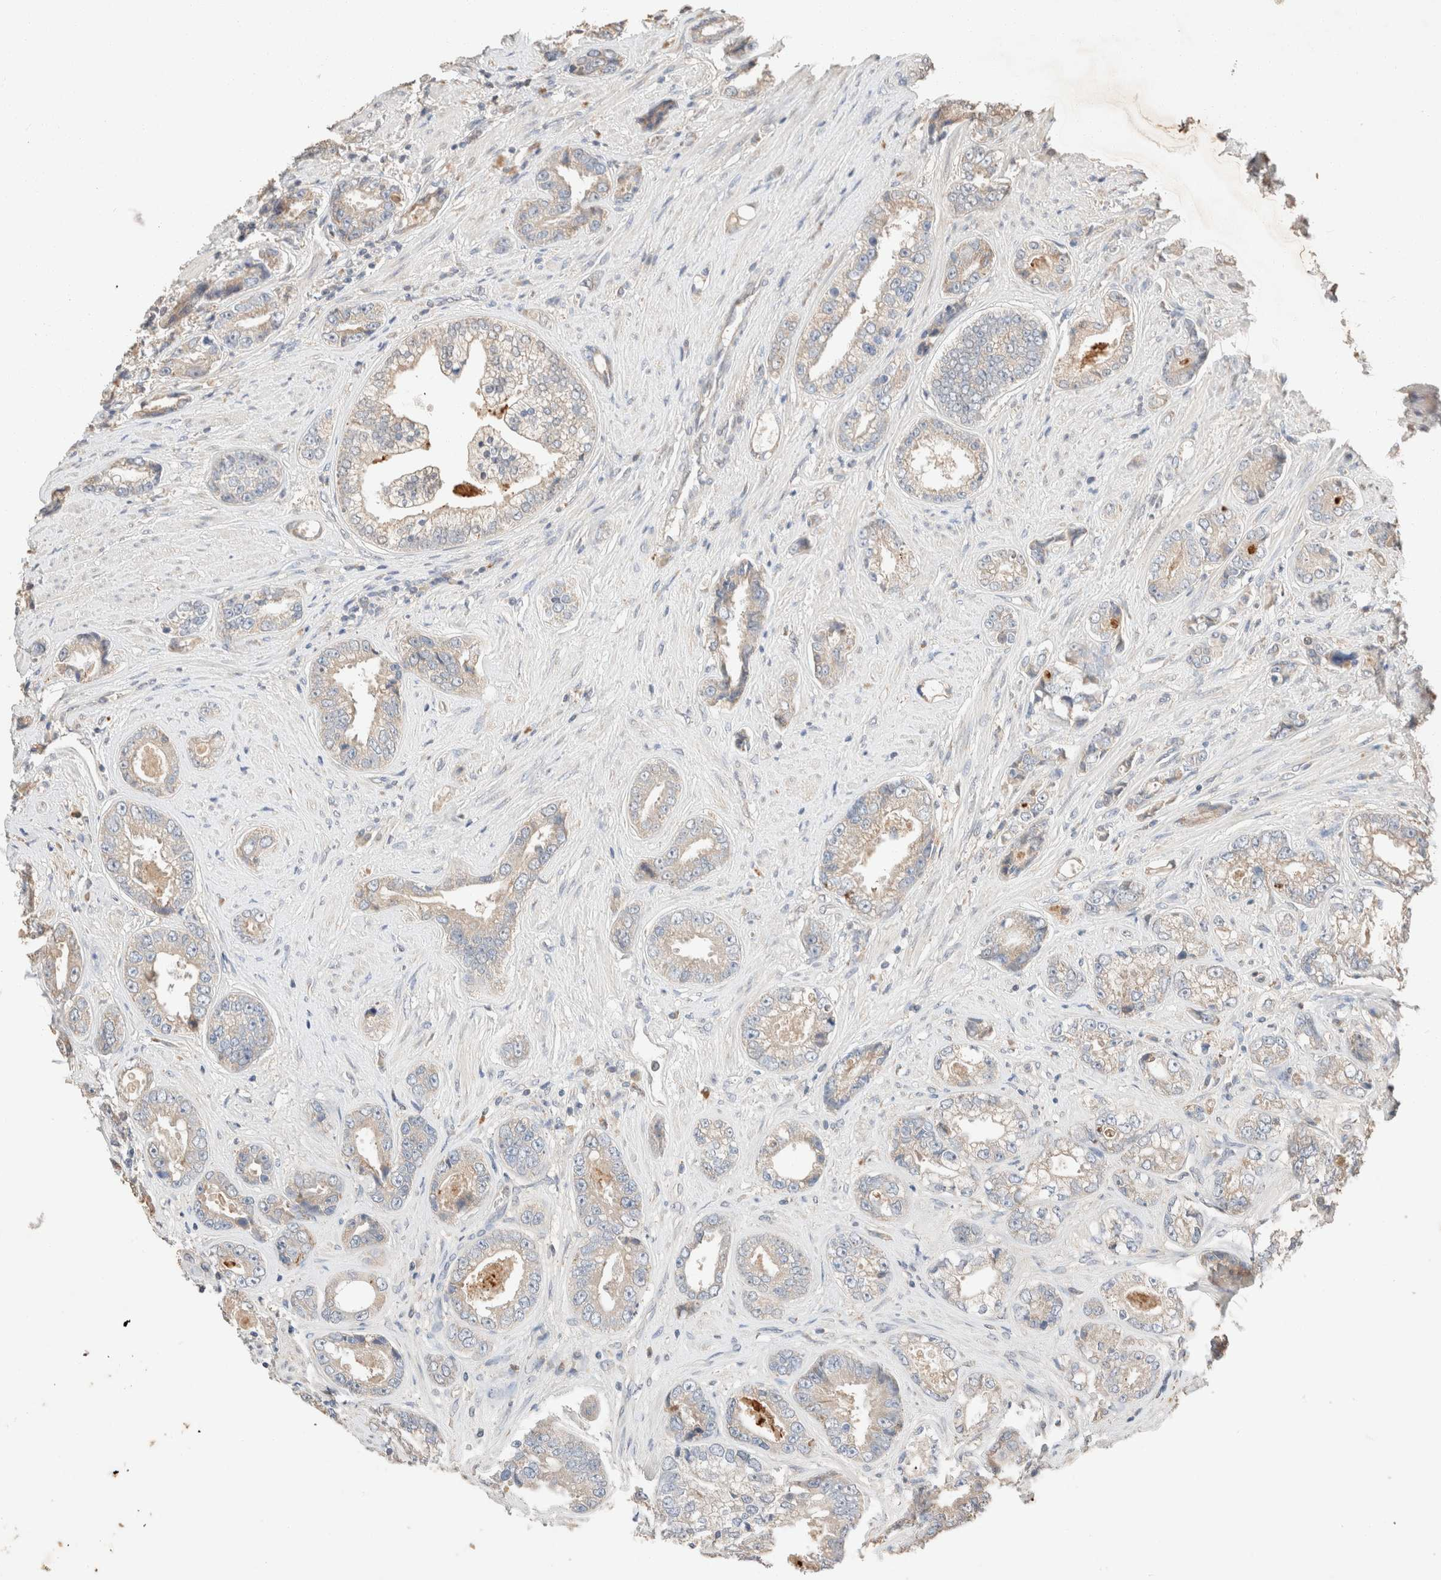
{"staining": {"intensity": "weak", "quantity": "<25%", "location": "cytoplasmic/membranous"}, "tissue": "prostate cancer", "cell_type": "Tumor cells", "image_type": "cancer", "snomed": [{"axis": "morphology", "description": "Adenocarcinoma, High grade"}, {"axis": "topography", "description": "Prostate"}], "caption": "Protein analysis of prostate cancer shows no significant expression in tumor cells.", "gene": "TUBD1", "patient": {"sex": "male", "age": 61}}